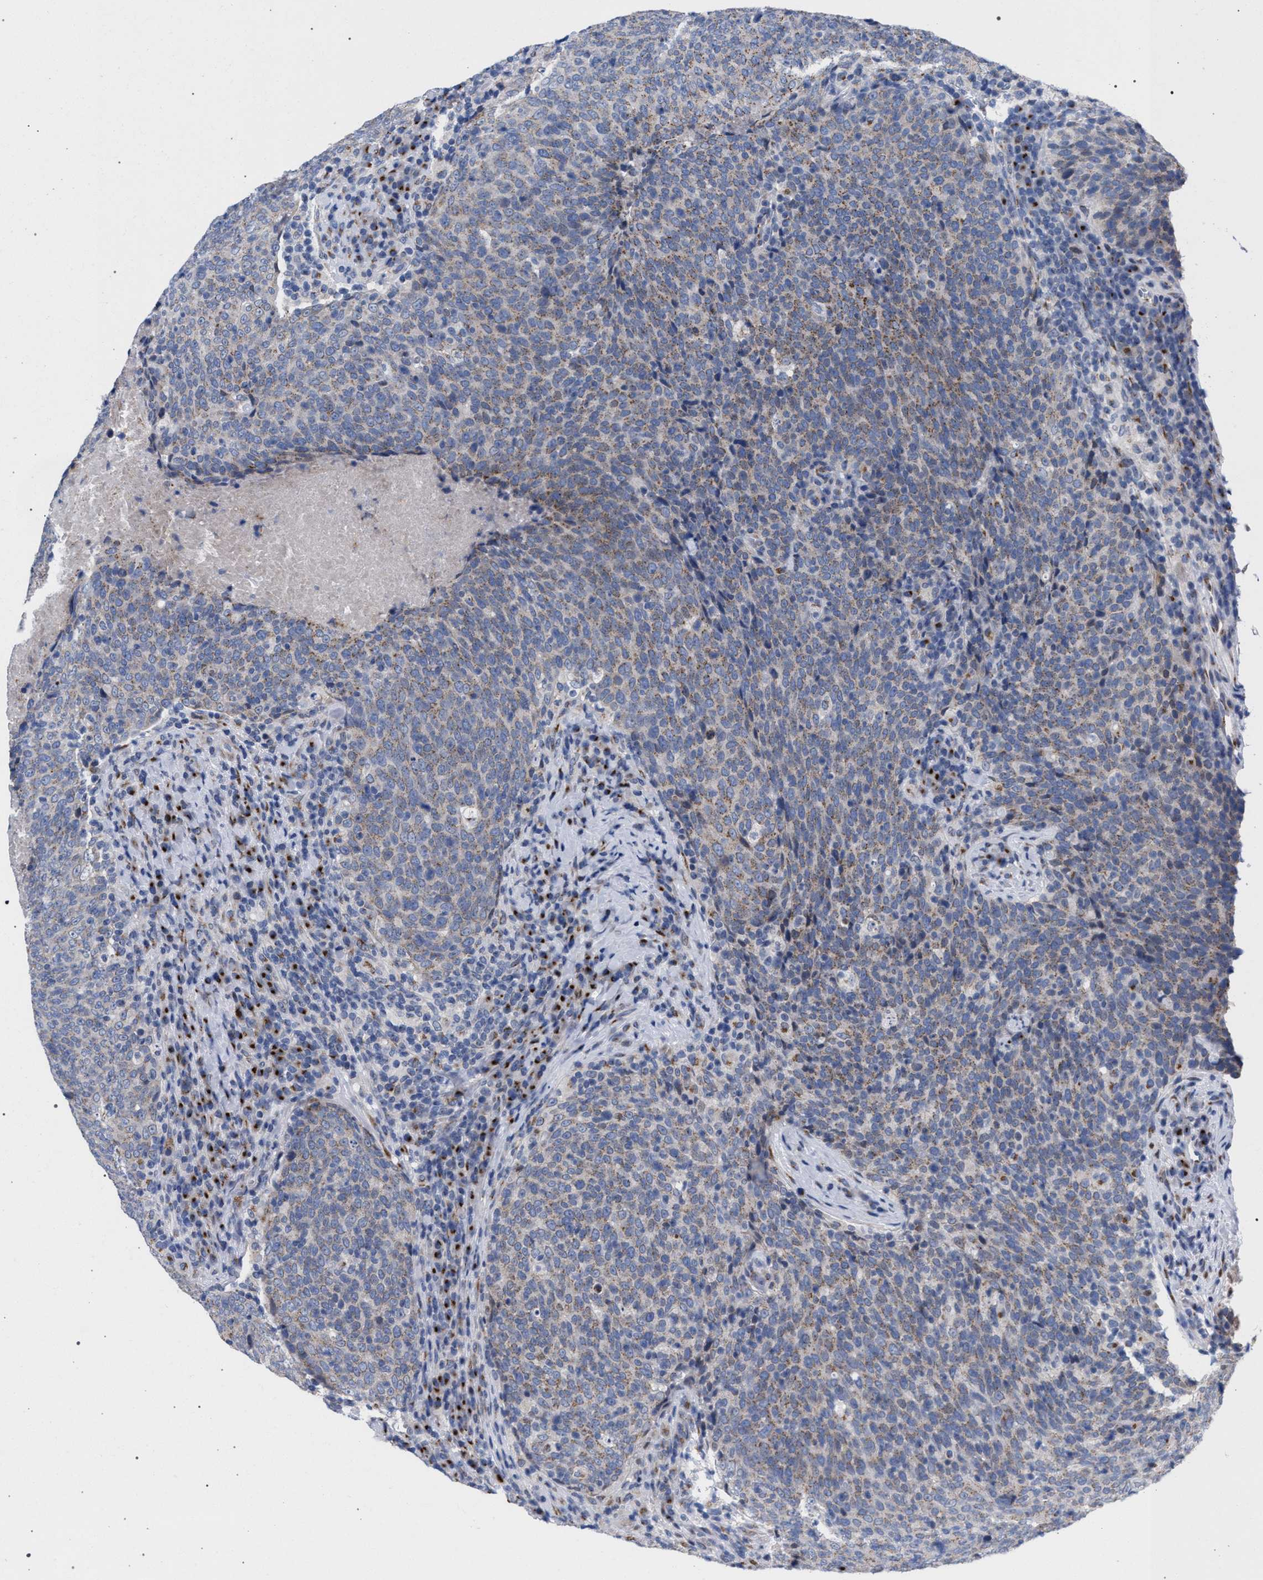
{"staining": {"intensity": "weak", "quantity": "25%-75%", "location": "cytoplasmic/membranous"}, "tissue": "head and neck cancer", "cell_type": "Tumor cells", "image_type": "cancer", "snomed": [{"axis": "morphology", "description": "Squamous cell carcinoma, NOS"}, {"axis": "morphology", "description": "Squamous cell carcinoma, metastatic, NOS"}, {"axis": "topography", "description": "Lymph node"}, {"axis": "topography", "description": "Head-Neck"}], "caption": "A photomicrograph of head and neck squamous cell carcinoma stained for a protein shows weak cytoplasmic/membranous brown staining in tumor cells.", "gene": "GOLGA2", "patient": {"sex": "male", "age": 62}}